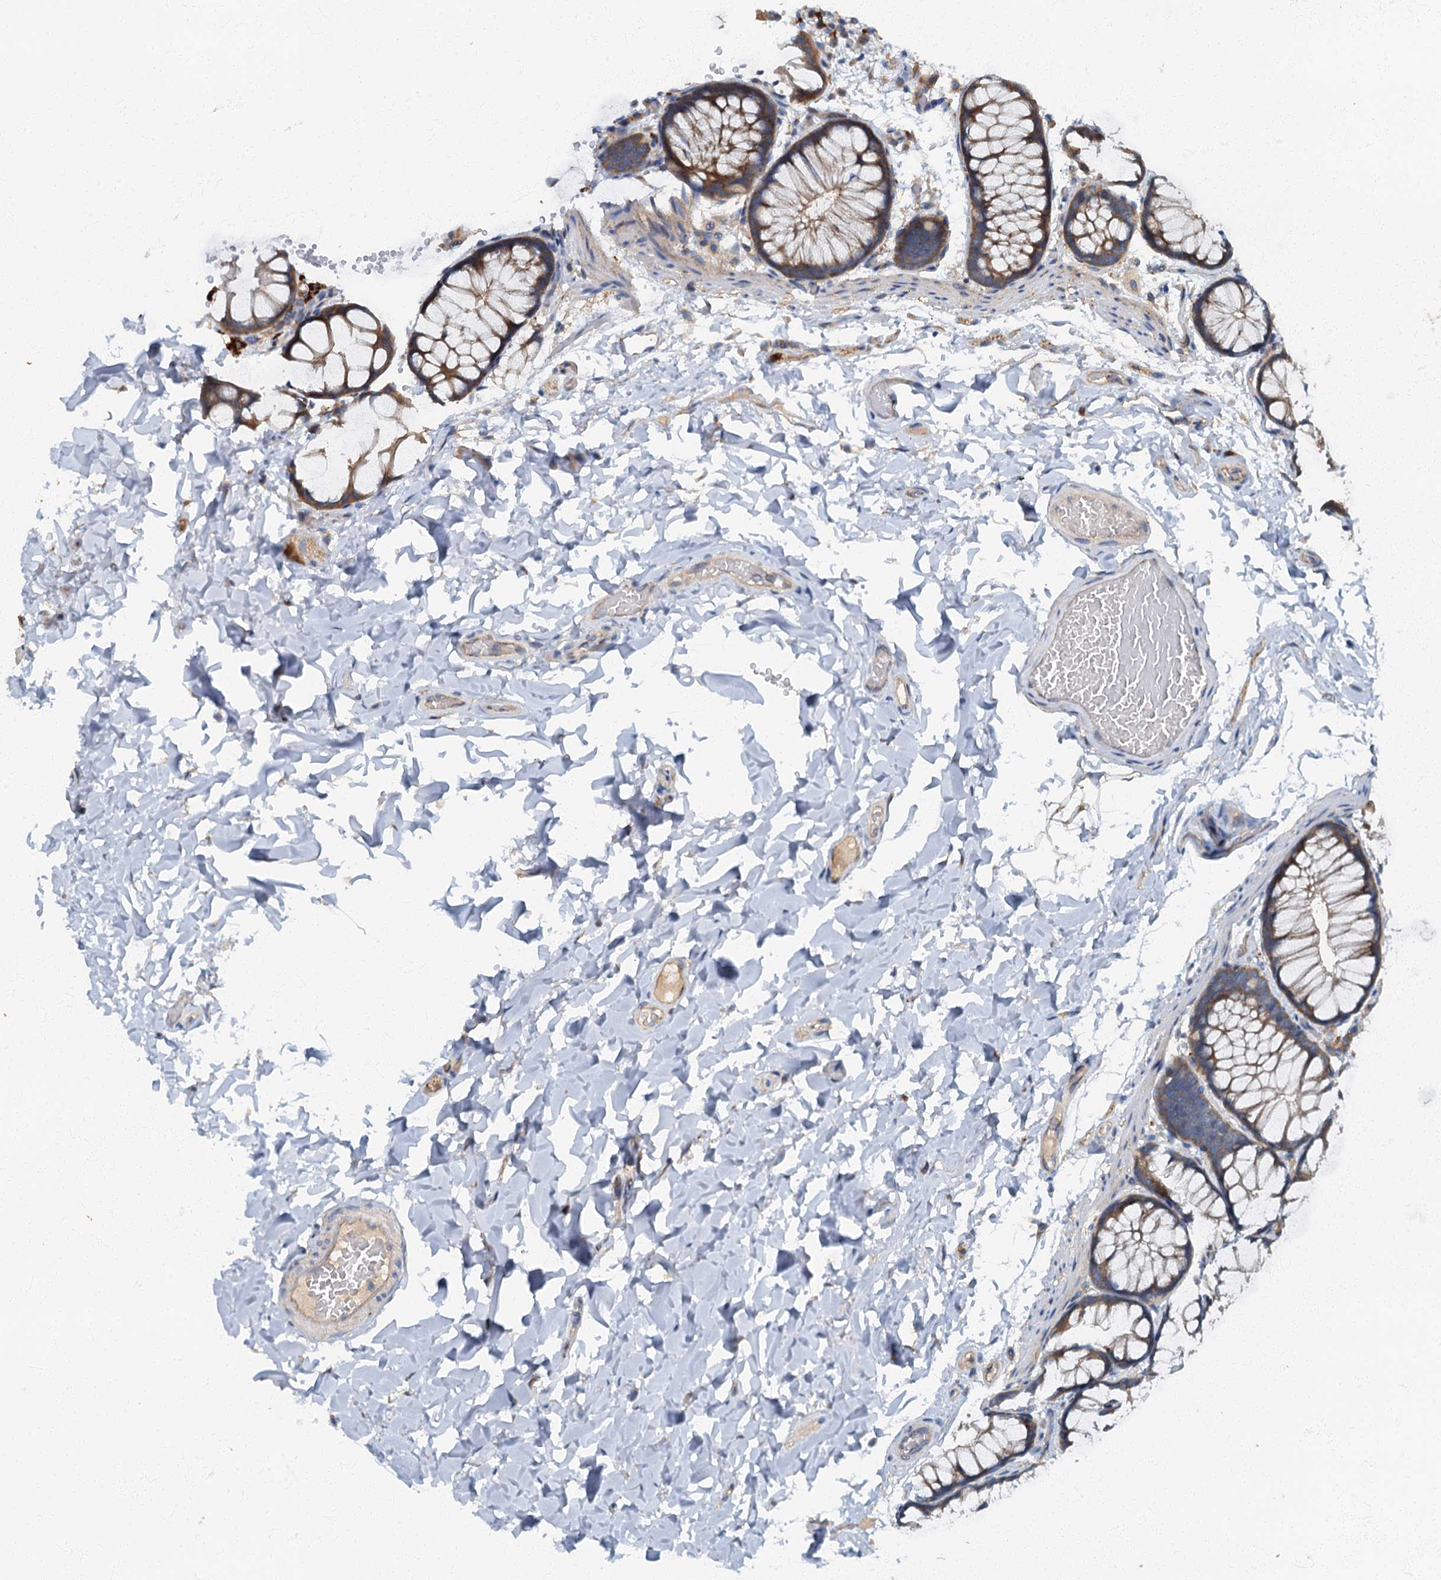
{"staining": {"intensity": "weak", "quantity": ">75%", "location": "cytoplasmic/membranous"}, "tissue": "colon", "cell_type": "Endothelial cells", "image_type": "normal", "snomed": [{"axis": "morphology", "description": "Normal tissue, NOS"}, {"axis": "topography", "description": "Colon"}], "caption": "Human colon stained for a protein (brown) demonstrates weak cytoplasmic/membranous positive expression in about >75% of endothelial cells.", "gene": "ARL11", "patient": {"sex": "male", "age": 47}}